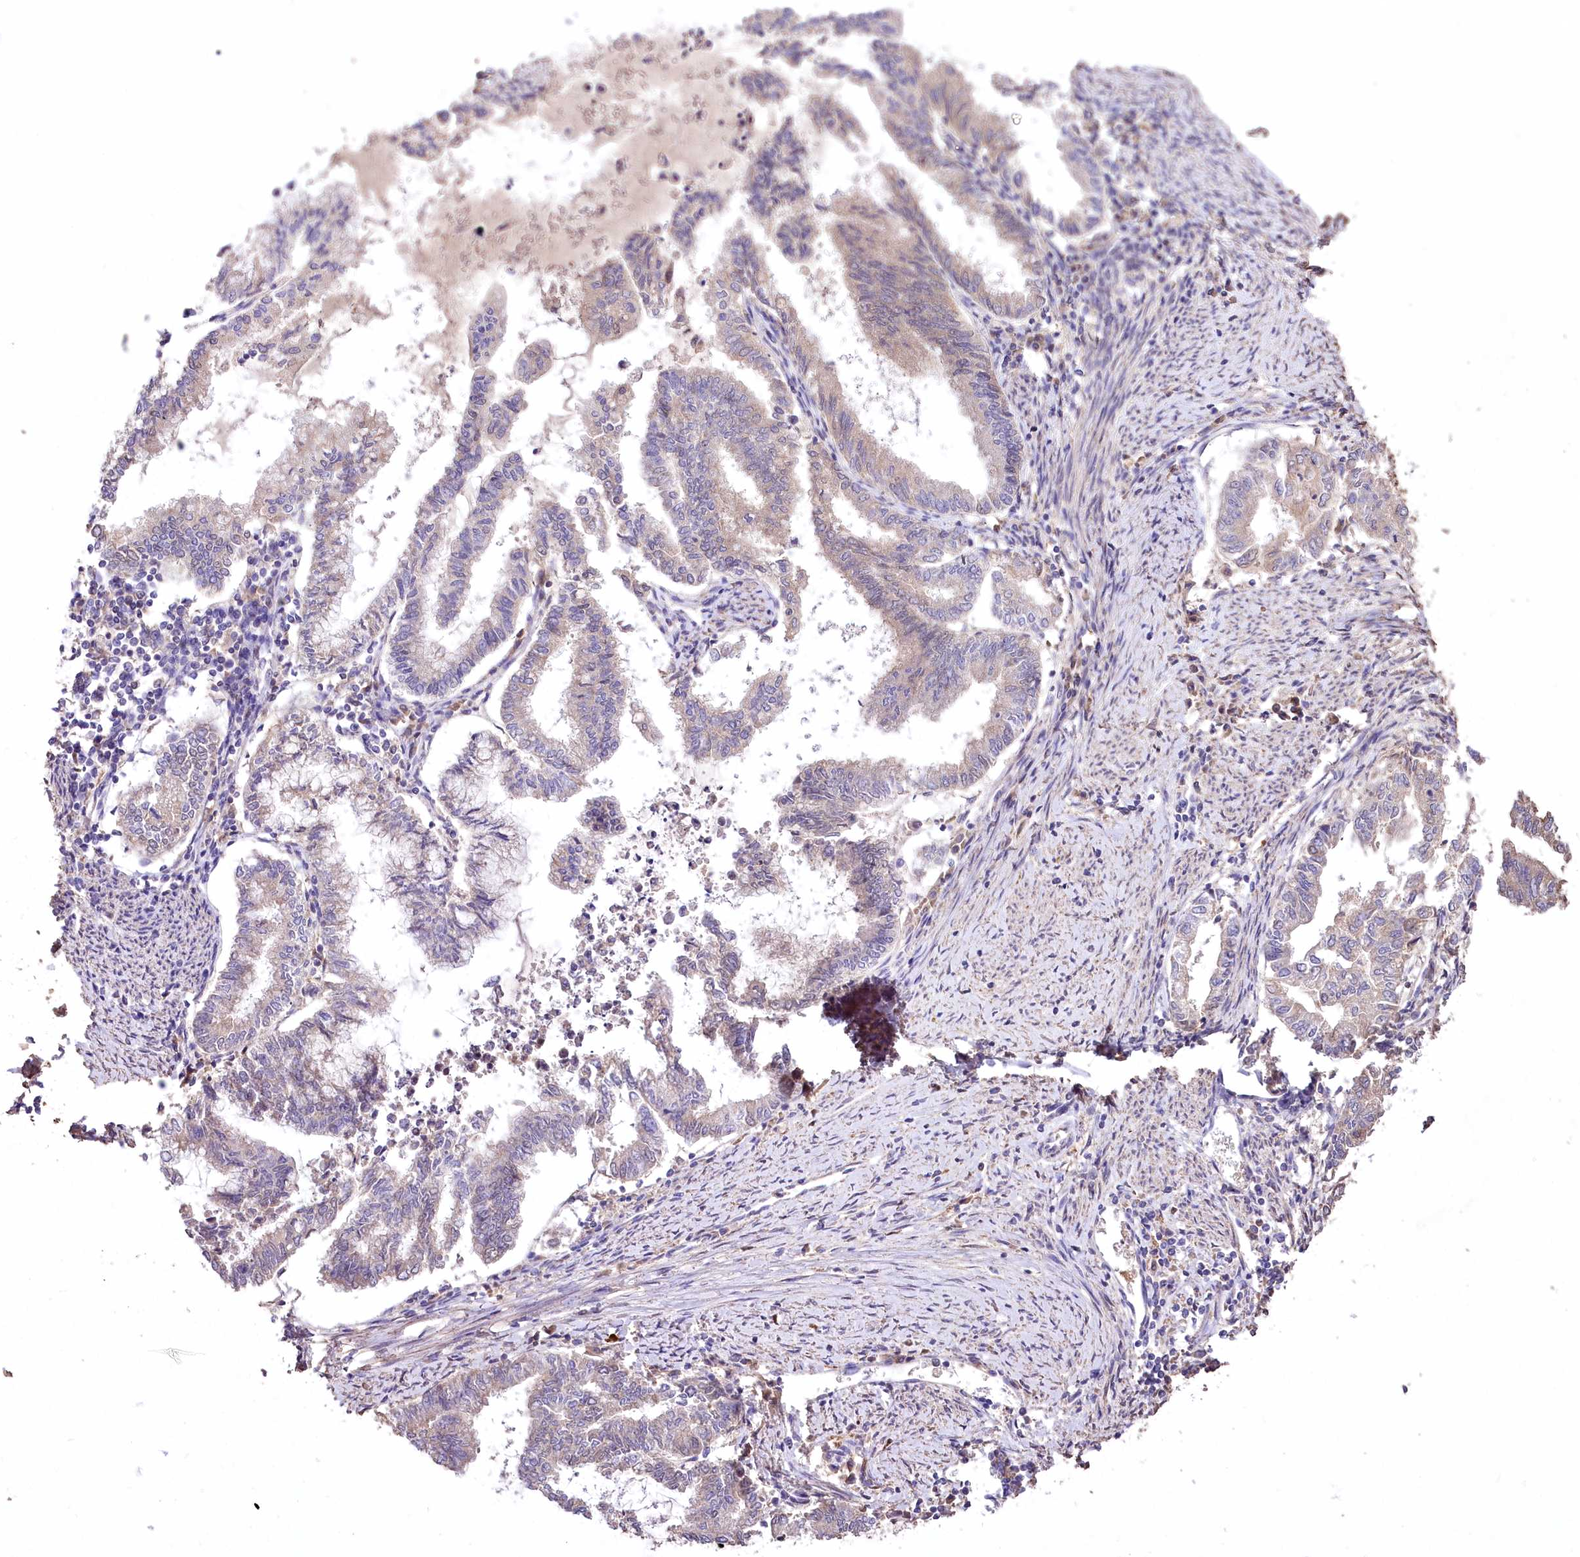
{"staining": {"intensity": "weak", "quantity": "25%-75%", "location": "cytoplasmic/membranous"}, "tissue": "endometrial cancer", "cell_type": "Tumor cells", "image_type": "cancer", "snomed": [{"axis": "morphology", "description": "Adenocarcinoma, NOS"}, {"axis": "topography", "description": "Endometrium"}], "caption": "Immunohistochemical staining of endometrial cancer exhibits weak cytoplasmic/membranous protein positivity in approximately 25%-75% of tumor cells.", "gene": "PCYOX1L", "patient": {"sex": "female", "age": 79}}